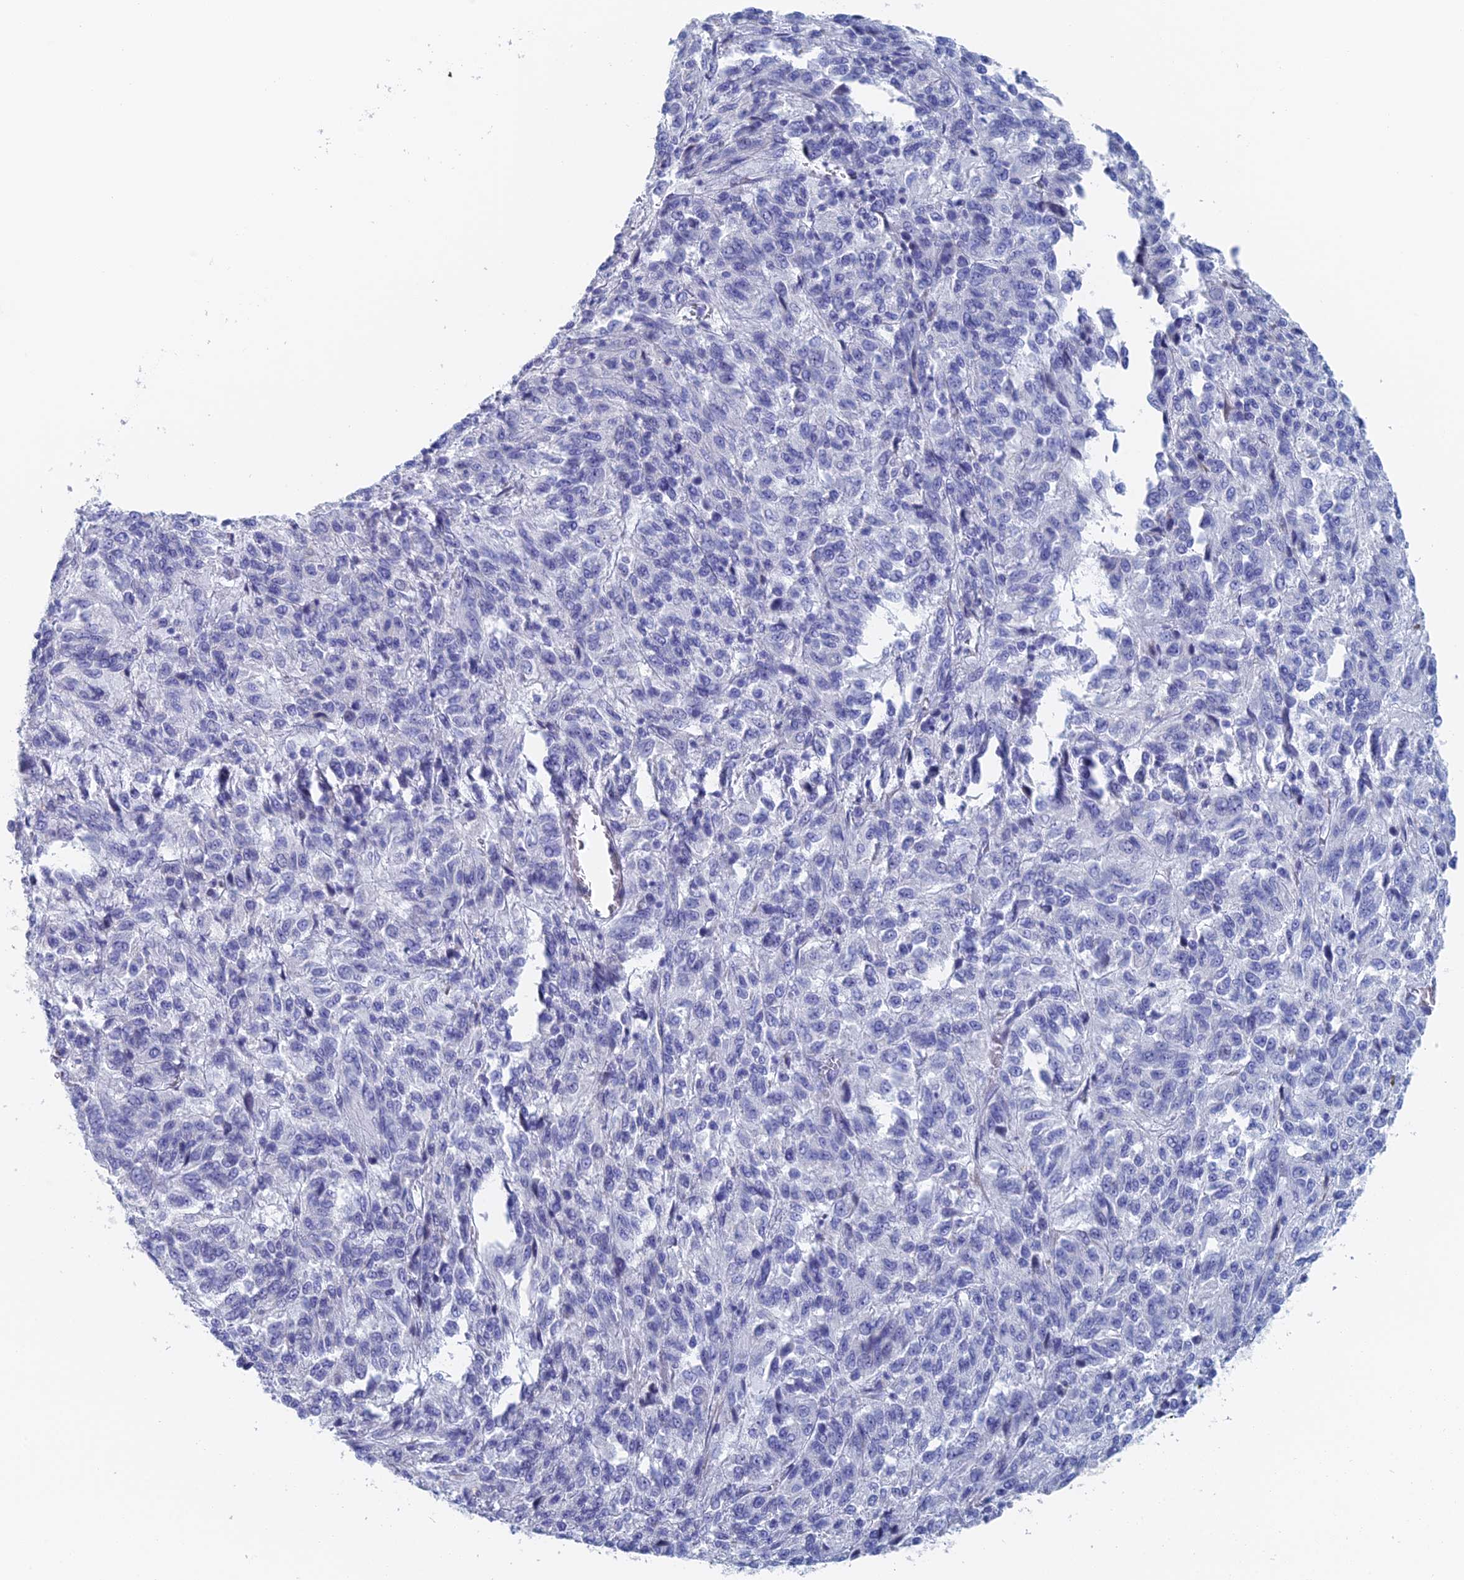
{"staining": {"intensity": "negative", "quantity": "none", "location": "none"}, "tissue": "melanoma", "cell_type": "Tumor cells", "image_type": "cancer", "snomed": [{"axis": "morphology", "description": "Malignant melanoma, Metastatic site"}, {"axis": "topography", "description": "Lung"}], "caption": "Tumor cells are negative for protein expression in human melanoma. (DAB immunohistochemistry (IHC) visualized using brightfield microscopy, high magnification).", "gene": "KCNK18", "patient": {"sex": "male", "age": 64}}